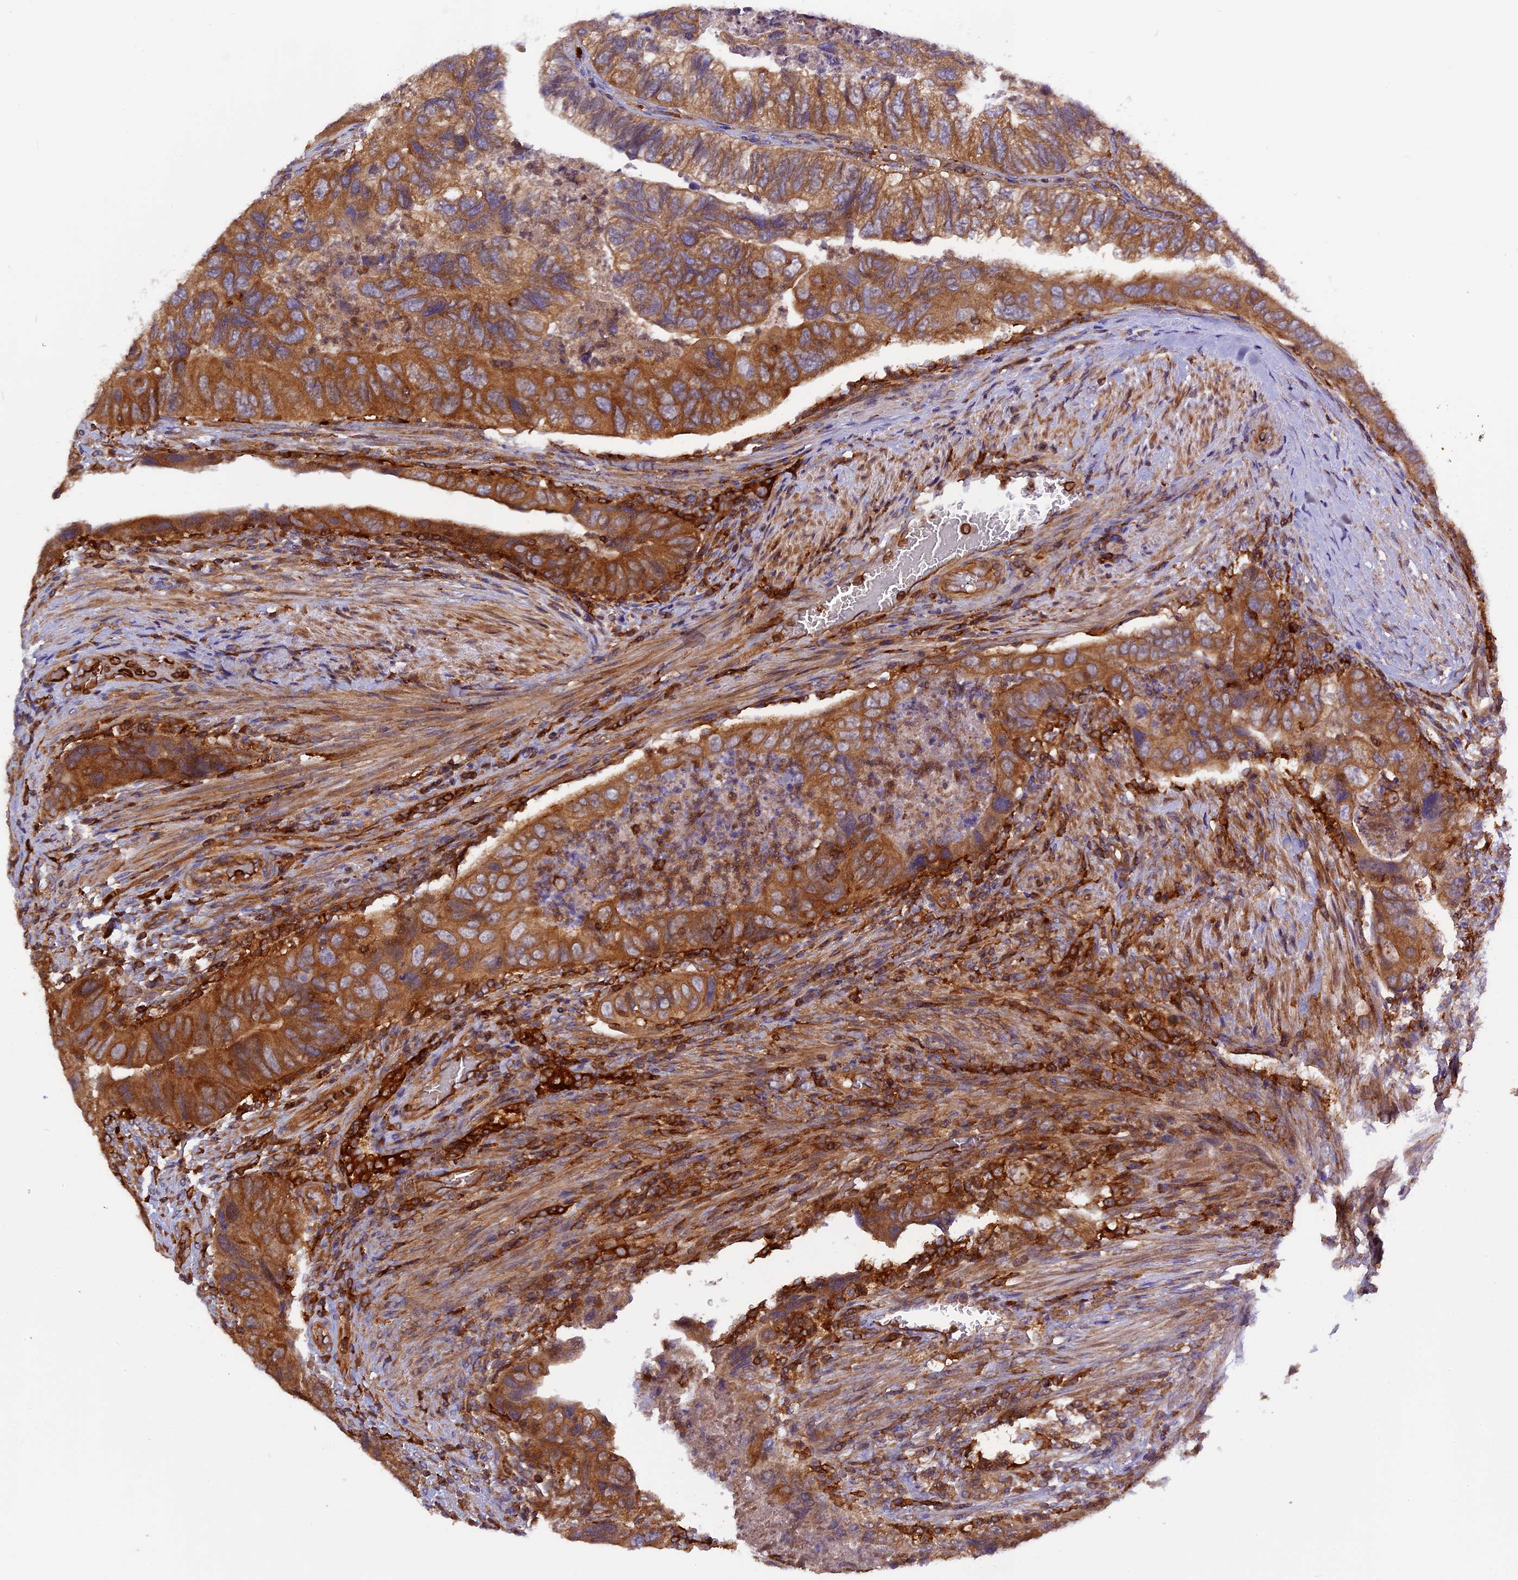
{"staining": {"intensity": "strong", "quantity": ">75%", "location": "cytoplasmic/membranous"}, "tissue": "colorectal cancer", "cell_type": "Tumor cells", "image_type": "cancer", "snomed": [{"axis": "morphology", "description": "Adenocarcinoma, NOS"}, {"axis": "topography", "description": "Rectum"}], "caption": "This photomicrograph shows colorectal cancer (adenocarcinoma) stained with immunohistochemistry (IHC) to label a protein in brown. The cytoplasmic/membranous of tumor cells show strong positivity for the protein. Nuclei are counter-stained blue.", "gene": "MYO9B", "patient": {"sex": "male", "age": 63}}